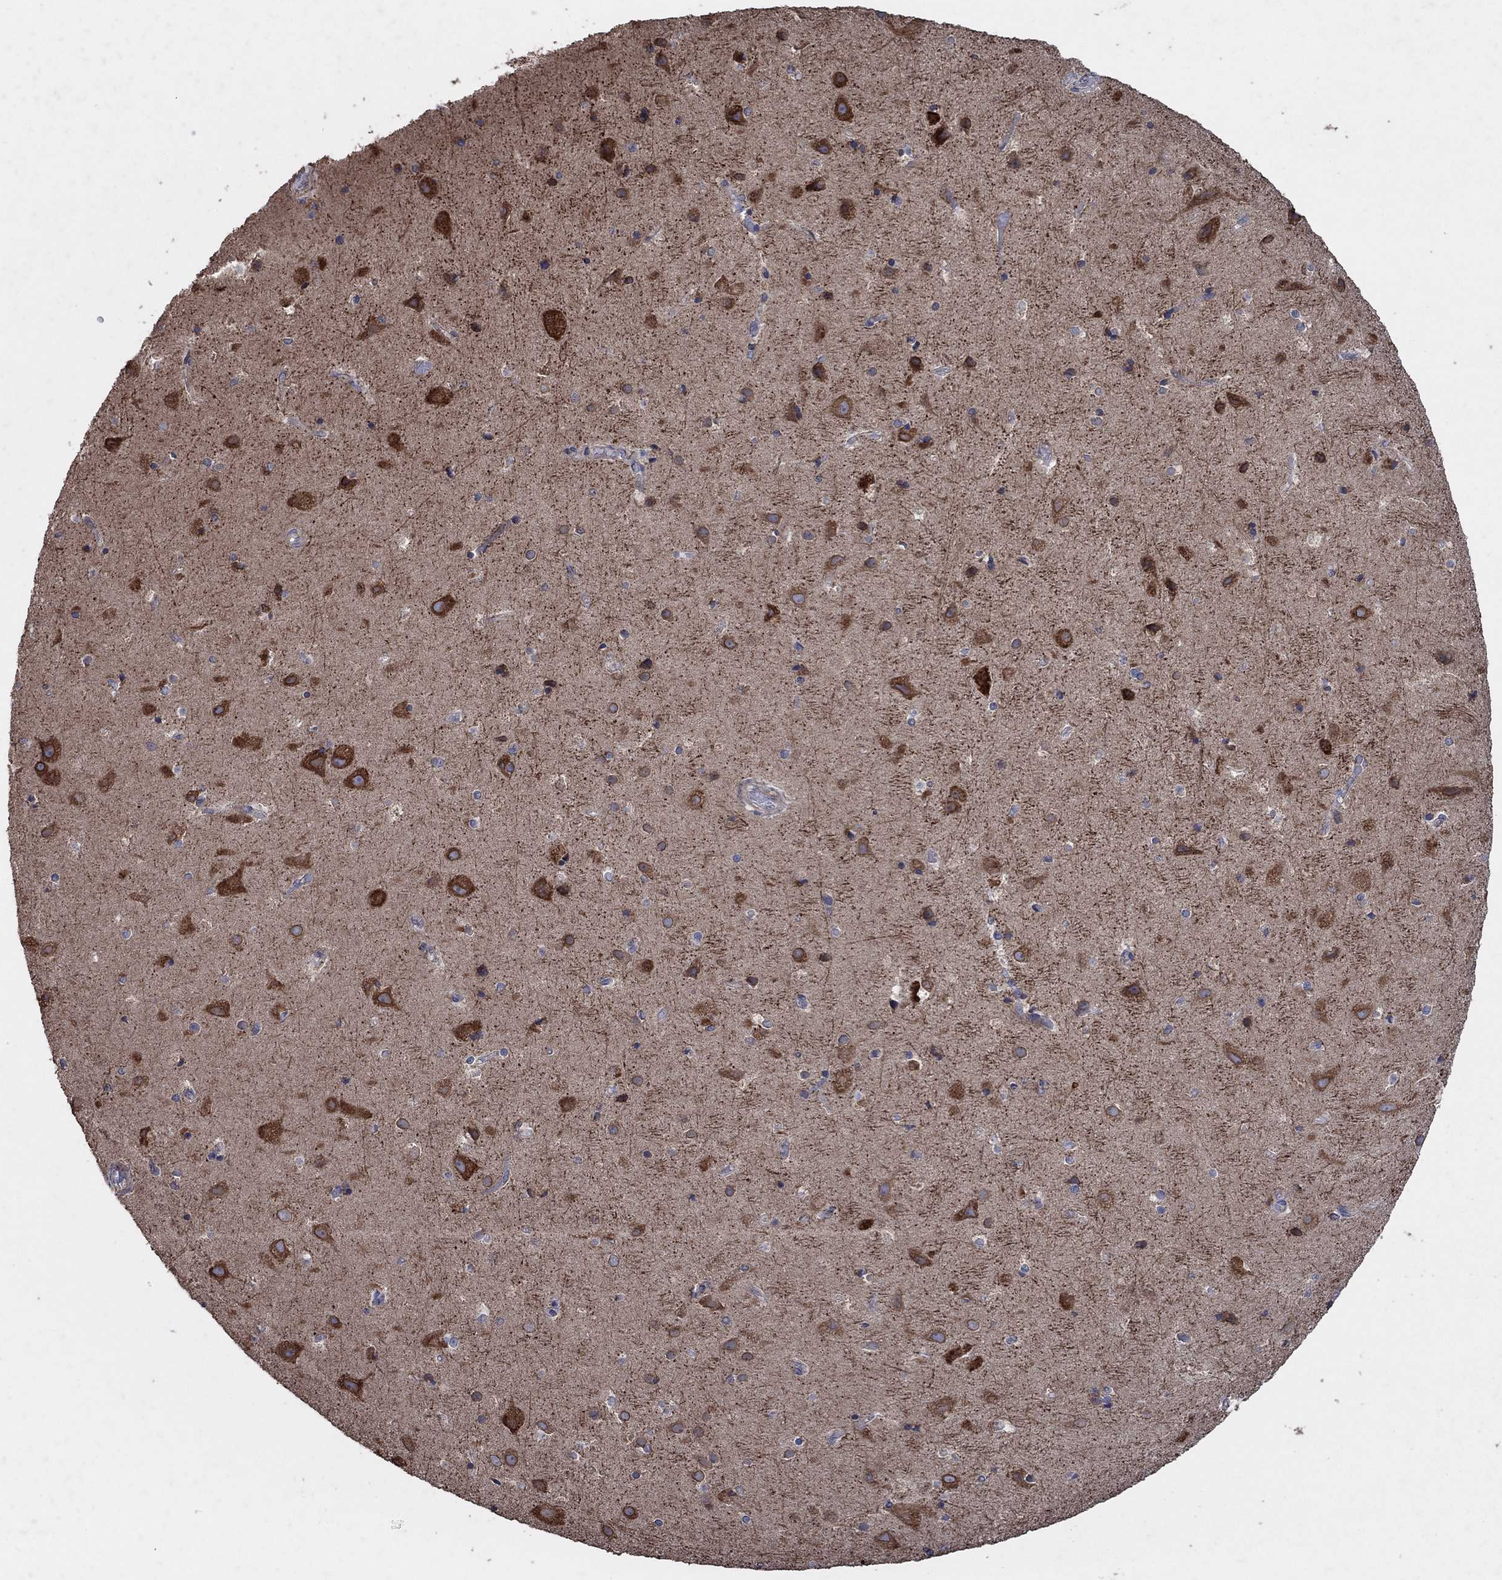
{"staining": {"intensity": "negative", "quantity": "none", "location": "none"}, "tissue": "cerebral cortex", "cell_type": "Endothelial cells", "image_type": "normal", "snomed": [{"axis": "morphology", "description": "Normal tissue, NOS"}, {"axis": "topography", "description": "Cerebral cortex"}], "caption": "IHC of benign human cerebral cortex shows no staining in endothelial cells.", "gene": "NCEH1", "patient": {"sex": "female", "age": 52}}